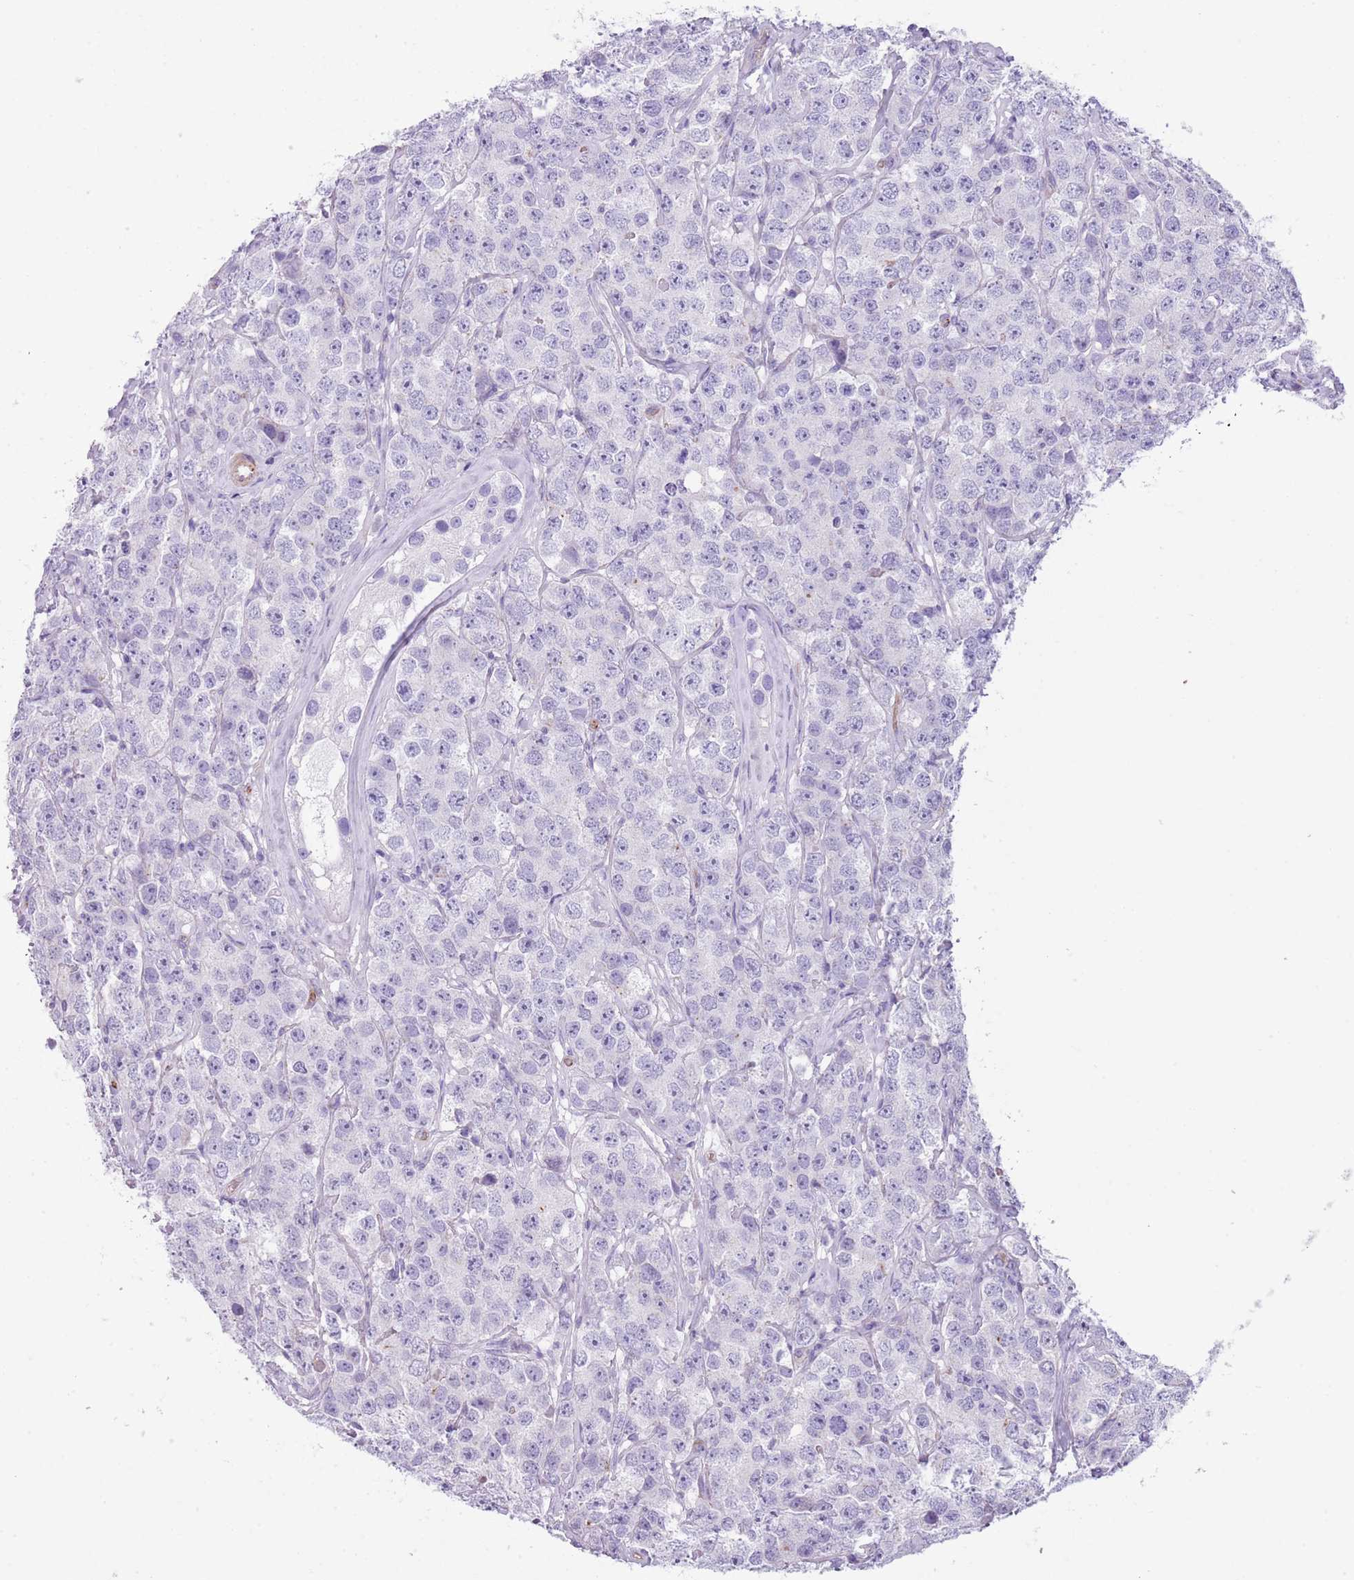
{"staining": {"intensity": "negative", "quantity": "none", "location": "none"}, "tissue": "testis cancer", "cell_type": "Tumor cells", "image_type": "cancer", "snomed": [{"axis": "morphology", "description": "Seminoma, NOS"}, {"axis": "topography", "description": "Testis"}], "caption": "Image shows no significant protein expression in tumor cells of seminoma (testis).", "gene": "TSGA13", "patient": {"sex": "male", "age": 28}}